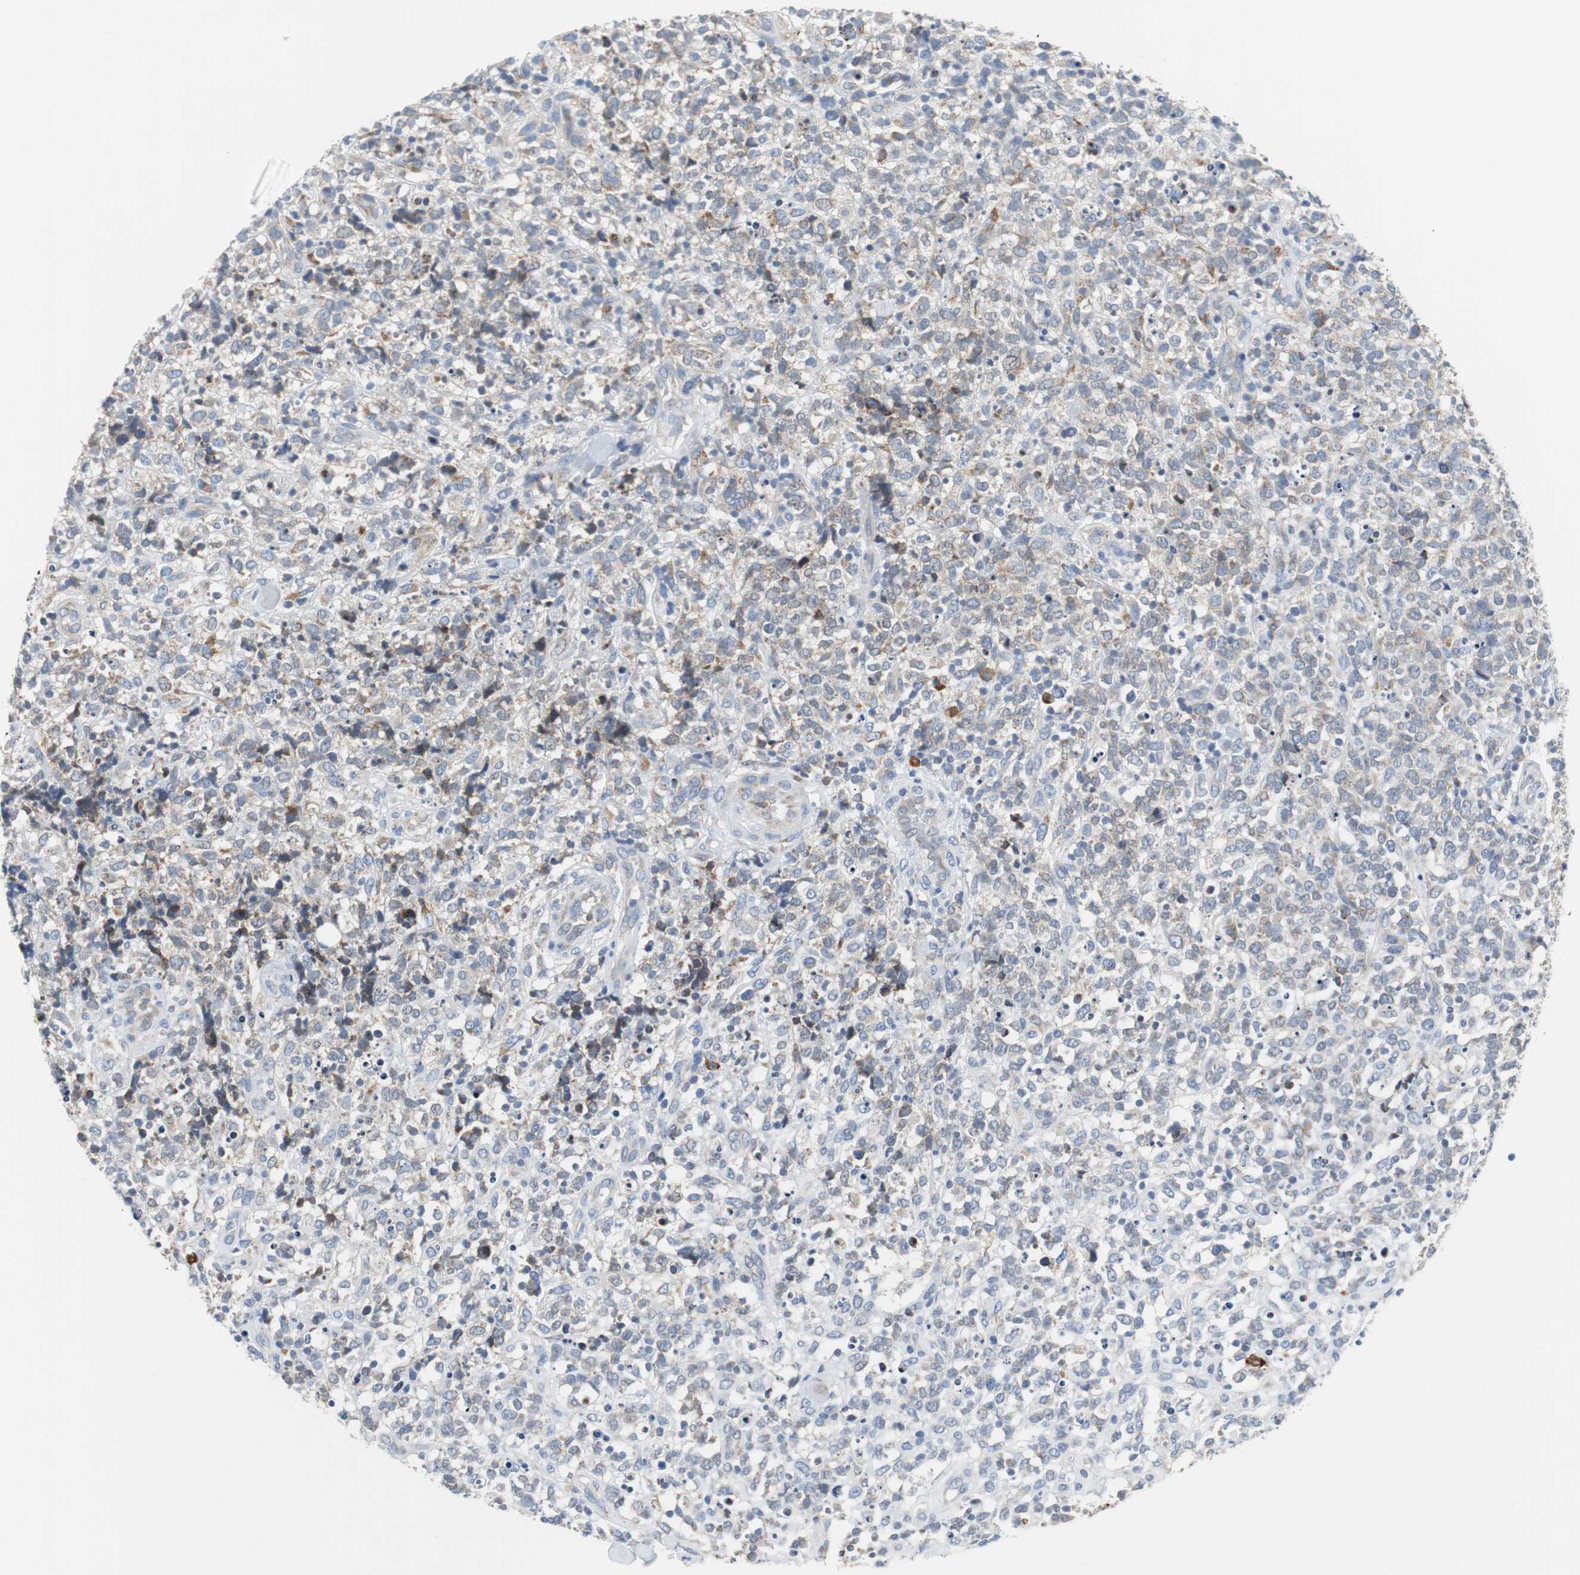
{"staining": {"intensity": "weak", "quantity": "25%-75%", "location": "cytoplasmic/membranous"}, "tissue": "lymphoma", "cell_type": "Tumor cells", "image_type": "cancer", "snomed": [{"axis": "morphology", "description": "Malignant lymphoma, non-Hodgkin's type, High grade"}, {"axis": "topography", "description": "Lymph node"}], "caption": "The image demonstrates immunohistochemical staining of high-grade malignant lymphoma, non-Hodgkin's type. There is weak cytoplasmic/membranous staining is appreciated in about 25%-75% of tumor cells.", "gene": "PDIA4", "patient": {"sex": "female", "age": 73}}